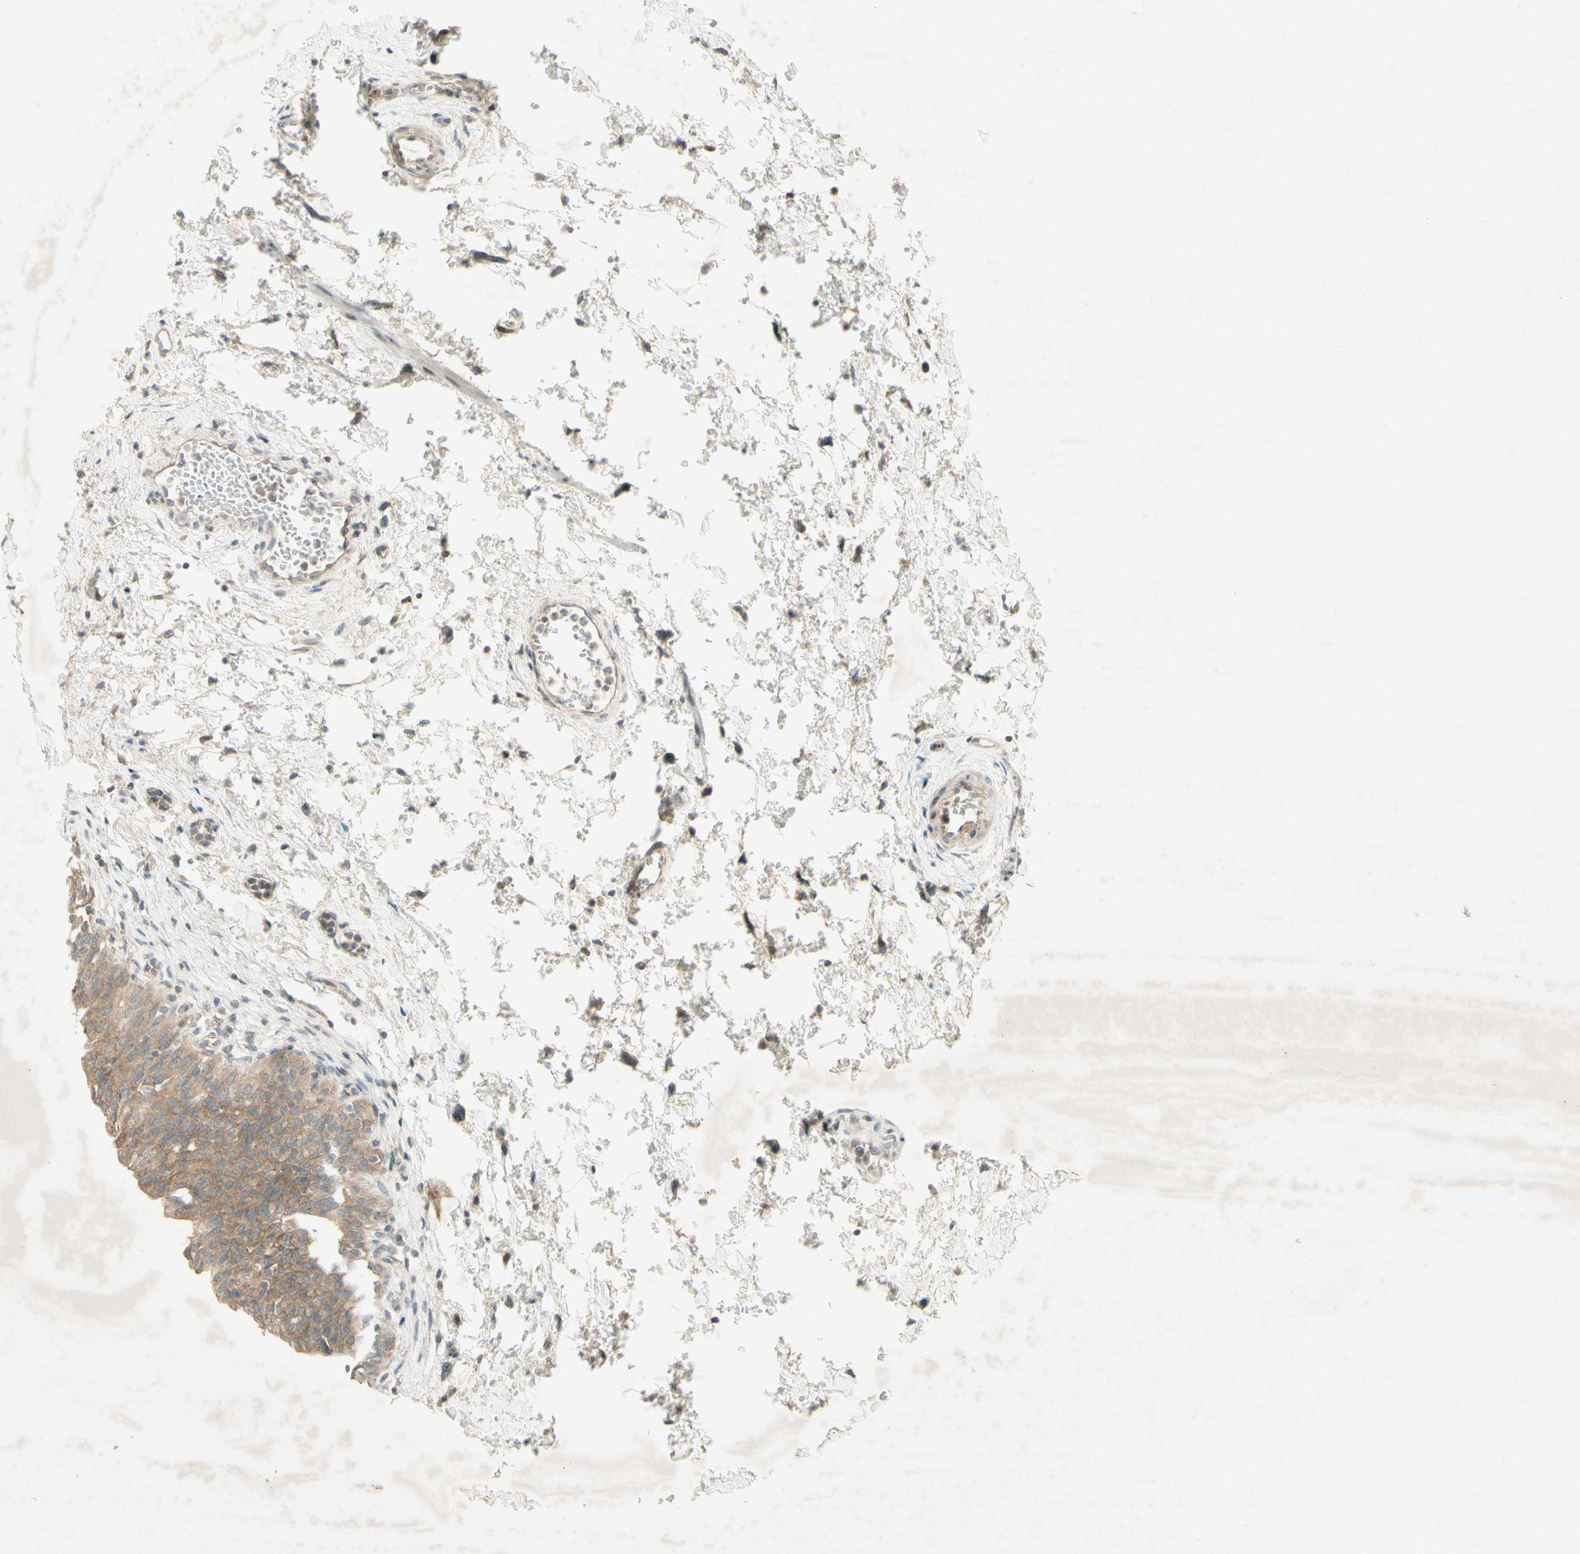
{"staining": {"intensity": "moderate", "quantity": ">75%", "location": "cytoplasmic/membranous"}, "tissue": "urinary bladder", "cell_type": "Urothelial cells", "image_type": "normal", "snomed": [{"axis": "morphology", "description": "Normal tissue, NOS"}, {"axis": "topography", "description": "Urinary bladder"}], "caption": "Urinary bladder stained with a protein marker demonstrates moderate staining in urothelial cells.", "gene": "ETF1", "patient": {"sex": "male", "age": 55}}